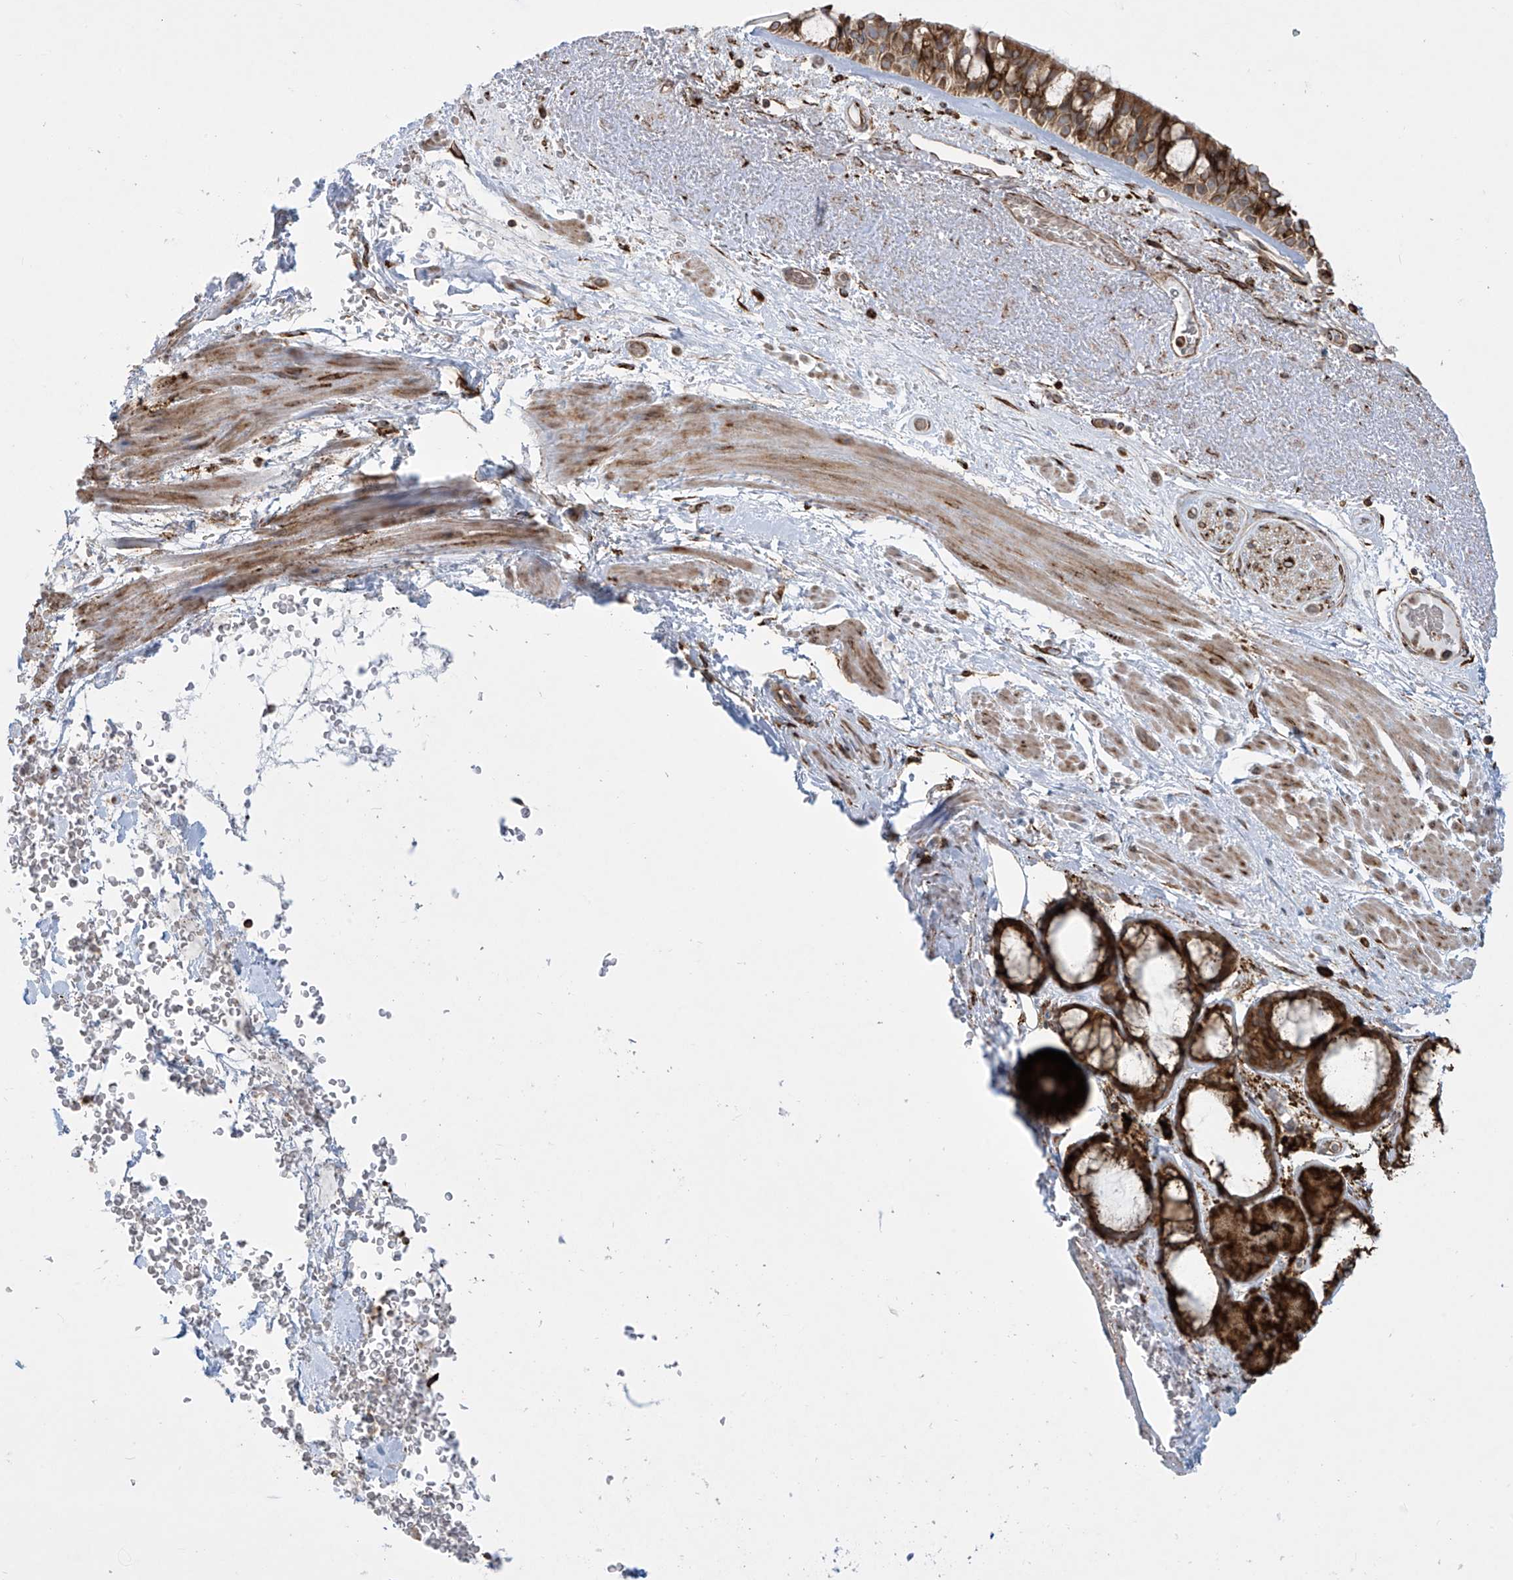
{"staining": {"intensity": "strong", "quantity": ">75%", "location": "cytoplasmic/membranous"}, "tissue": "bronchus", "cell_type": "Respiratory epithelial cells", "image_type": "normal", "snomed": [{"axis": "morphology", "description": "Normal tissue, NOS"}, {"axis": "morphology", "description": "Squamous cell carcinoma, NOS"}, {"axis": "topography", "description": "Lymph node"}, {"axis": "topography", "description": "Bronchus"}, {"axis": "topography", "description": "Lung"}], "caption": "A high-resolution micrograph shows IHC staining of benign bronchus, which demonstrates strong cytoplasmic/membranous expression in about >75% of respiratory epithelial cells.", "gene": "MX1", "patient": {"sex": "male", "age": 66}}